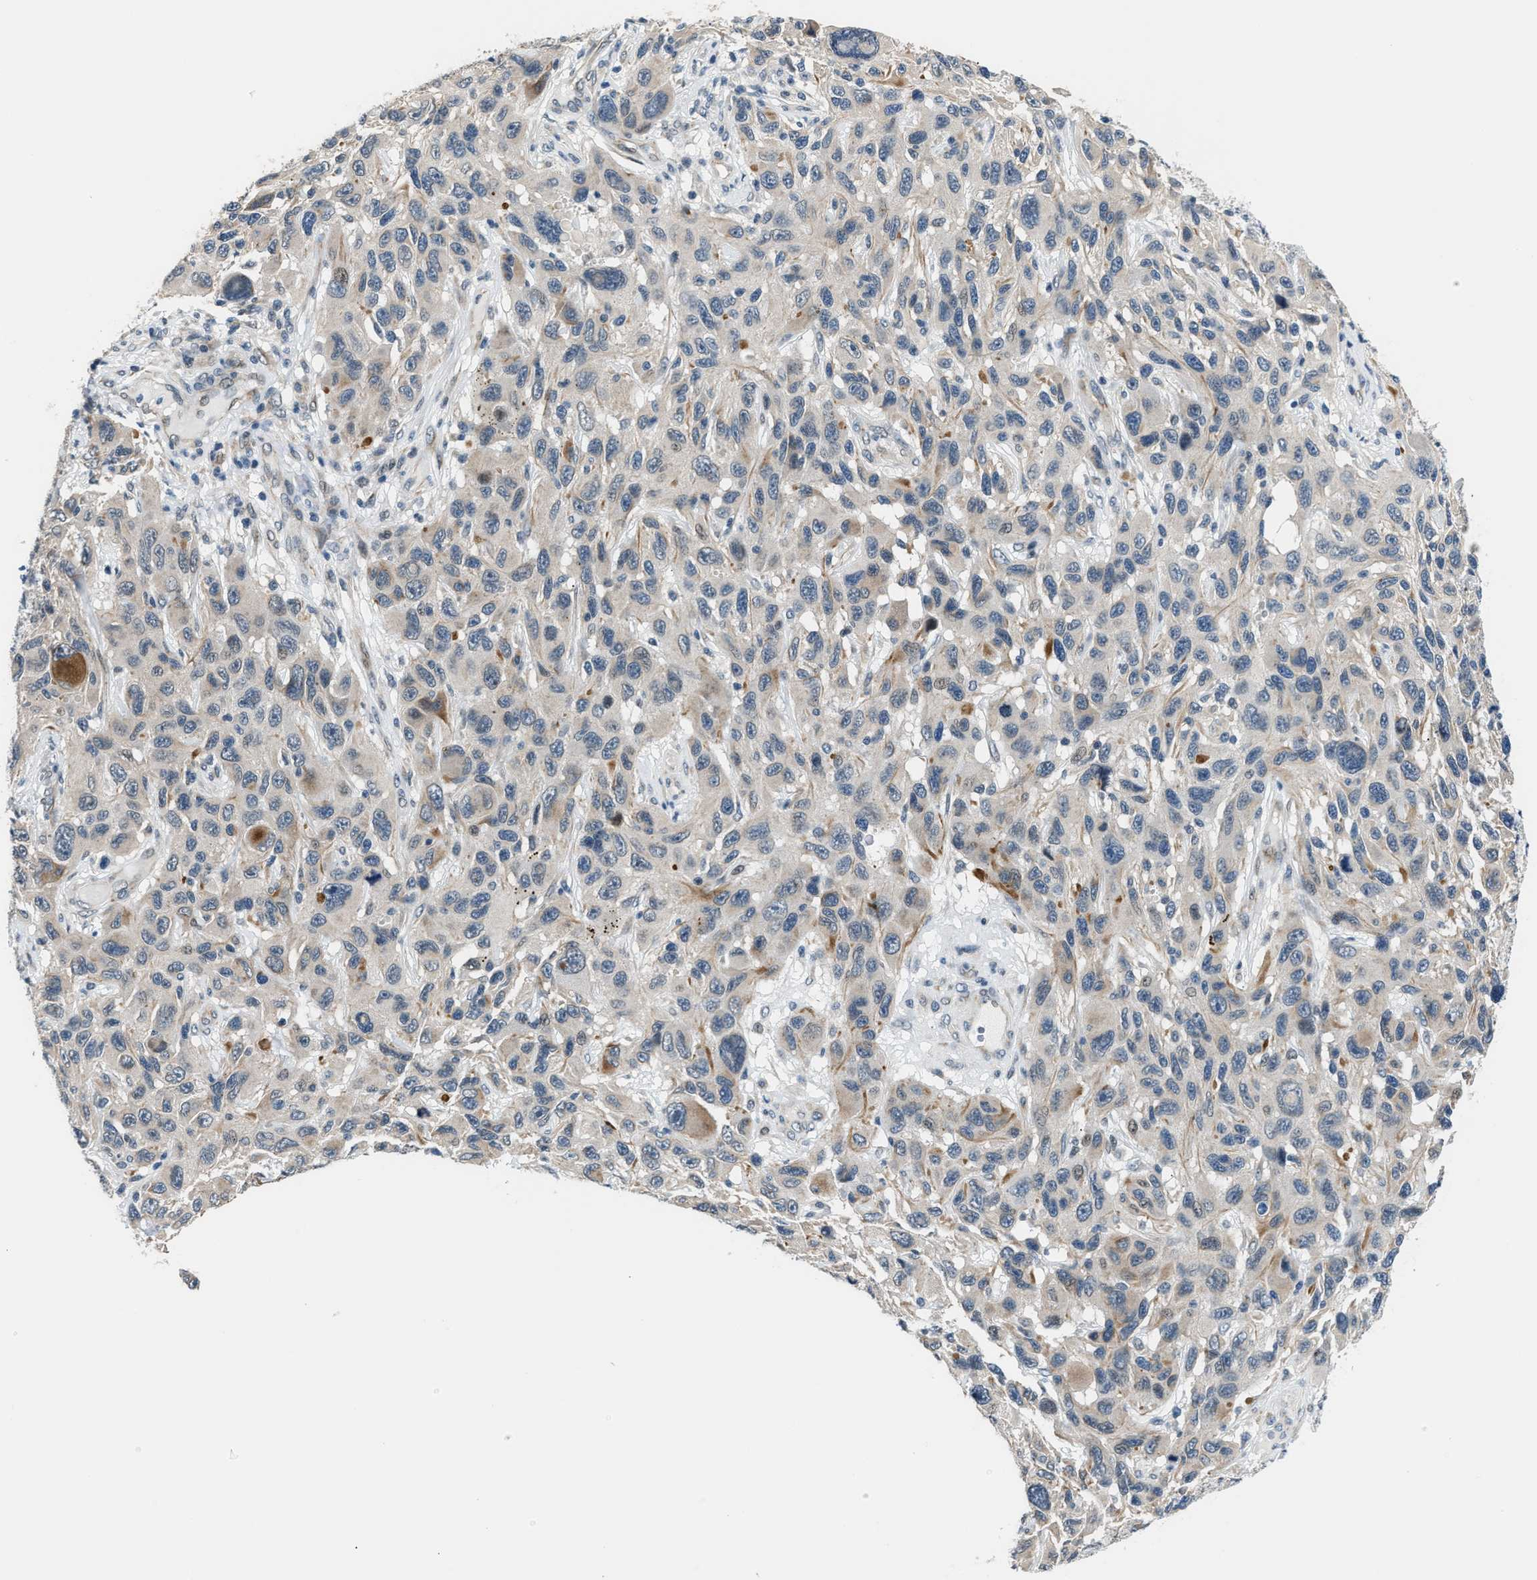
{"staining": {"intensity": "moderate", "quantity": "<25%", "location": "cytoplasmic/membranous"}, "tissue": "melanoma", "cell_type": "Tumor cells", "image_type": "cancer", "snomed": [{"axis": "morphology", "description": "Malignant melanoma, NOS"}, {"axis": "topography", "description": "Skin"}], "caption": "Protein staining of melanoma tissue shows moderate cytoplasmic/membranous staining in approximately <25% of tumor cells.", "gene": "PPM1H", "patient": {"sex": "male", "age": 53}}